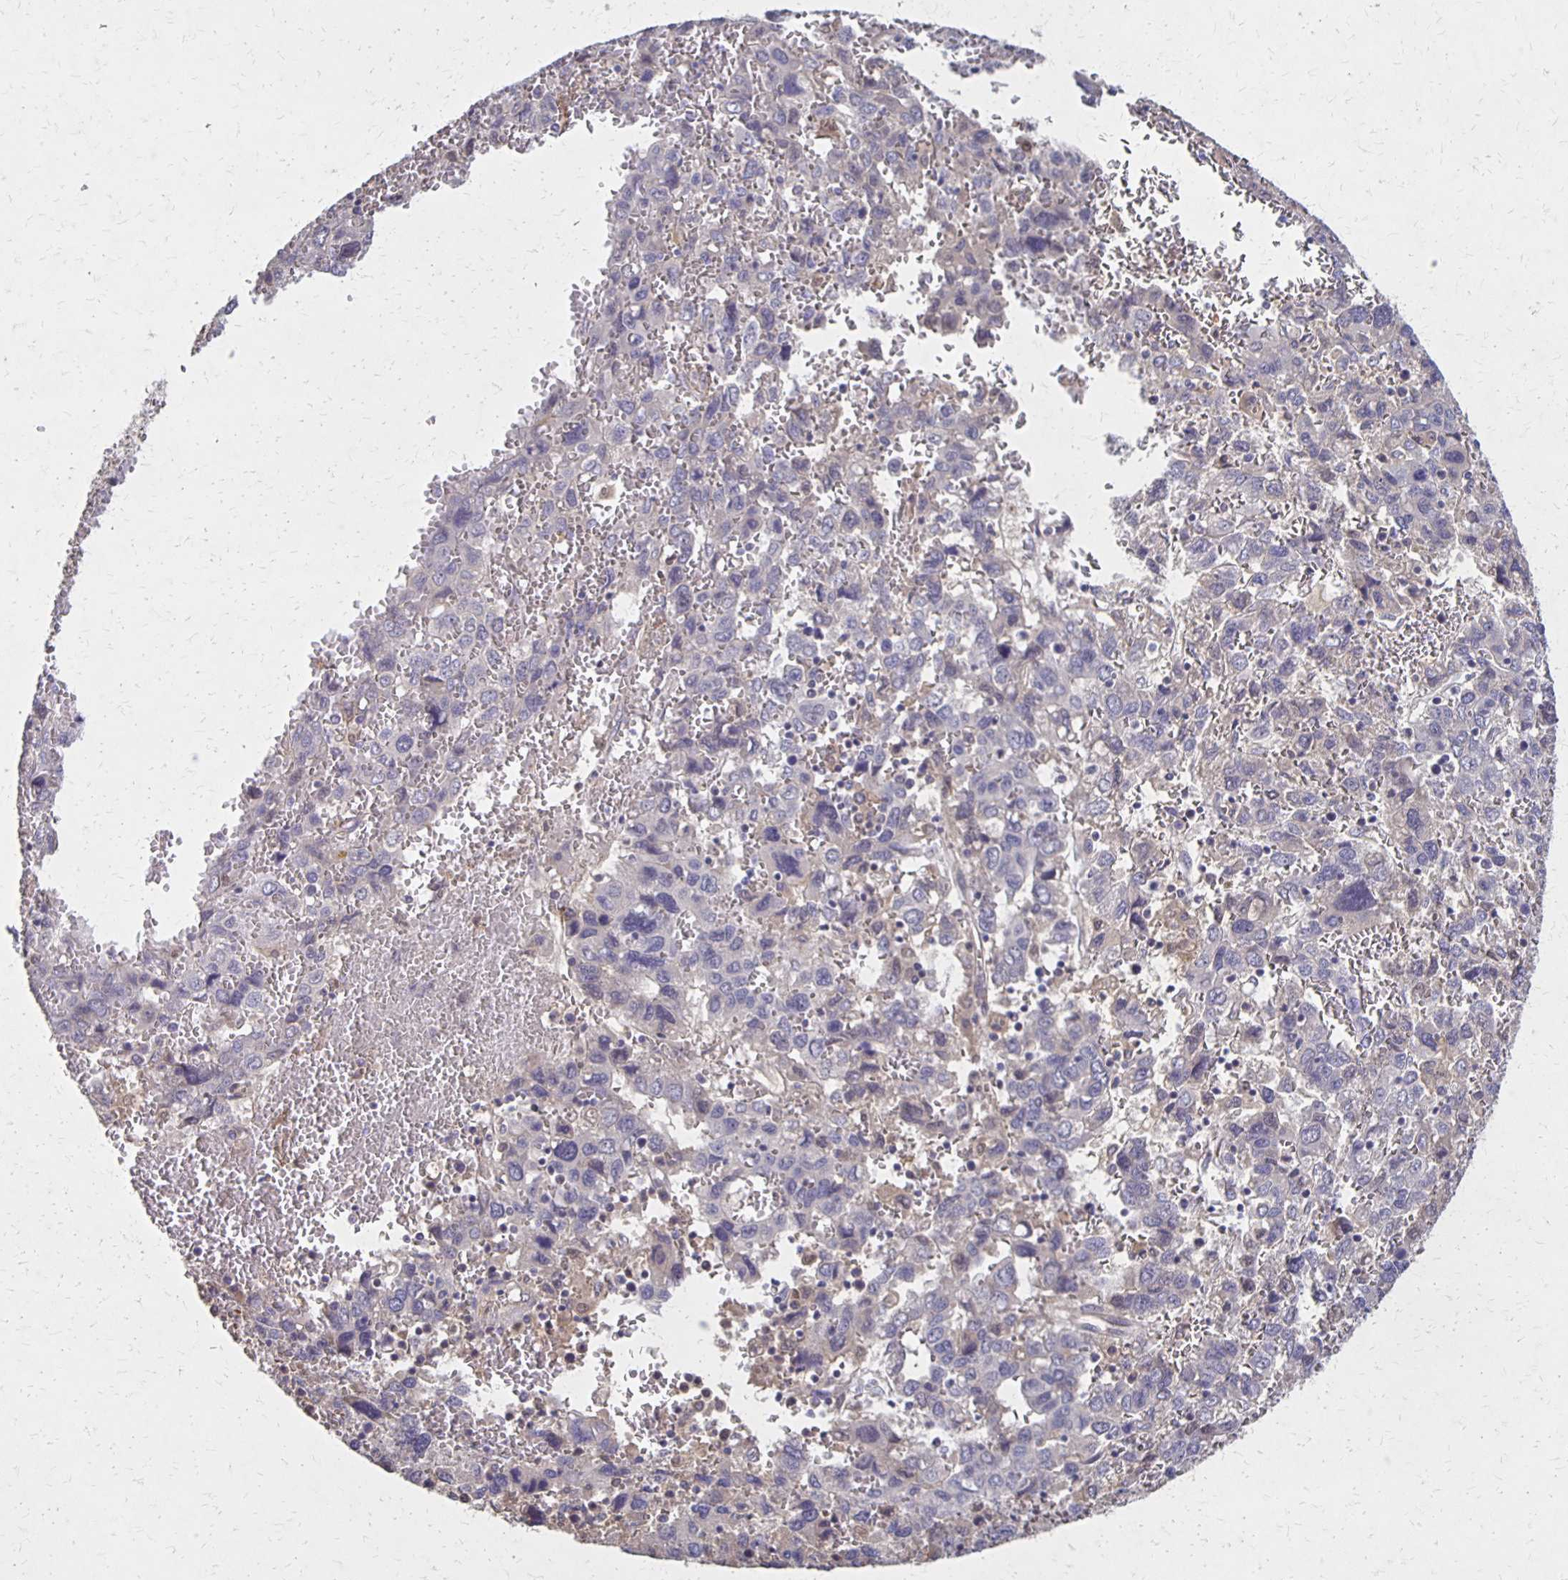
{"staining": {"intensity": "negative", "quantity": "none", "location": "none"}, "tissue": "liver cancer", "cell_type": "Tumor cells", "image_type": "cancer", "snomed": [{"axis": "morphology", "description": "Carcinoma, Hepatocellular, NOS"}, {"axis": "topography", "description": "Liver"}], "caption": "Immunohistochemical staining of liver cancer (hepatocellular carcinoma) exhibits no significant staining in tumor cells.", "gene": "NOG", "patient": {"sex": "male", "age": 69}}